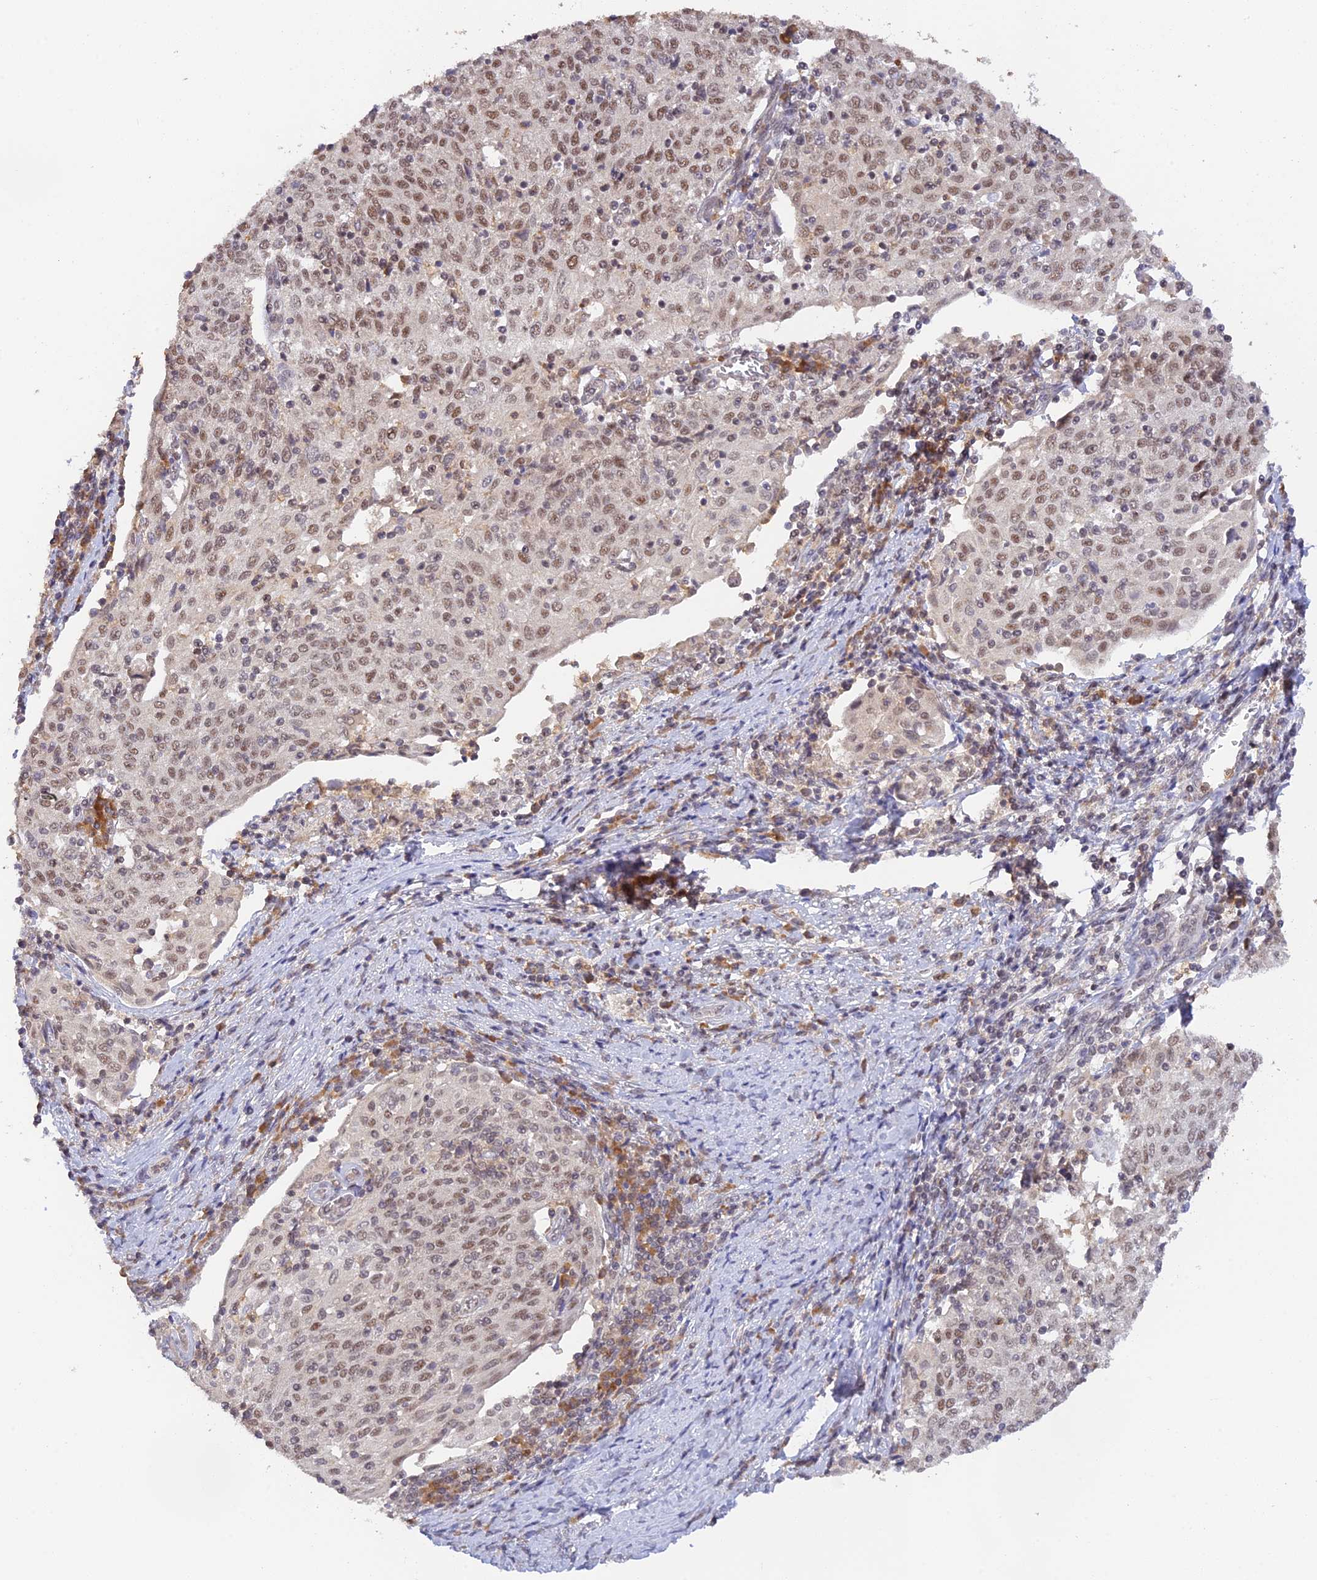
{"staining": {"intensity": "weak", "quantity": ">75%", "location": "nuclear"}, "tissue": "cervical cancer", "cell_type": "Tumor cells", "image_type": "cancer", "snomed": [{"axis": "morphology", "description": "Squamous cell carcinoma, NOS"}, {"axis": "topography", "description": "Cervix"}], "caption": "A low amount of weak nuclear expression is seen in about >75% of tumor cells in cervical cancer tissue.", "gene": "PEX16", "patient": {"sex": "female", "age": 52}}